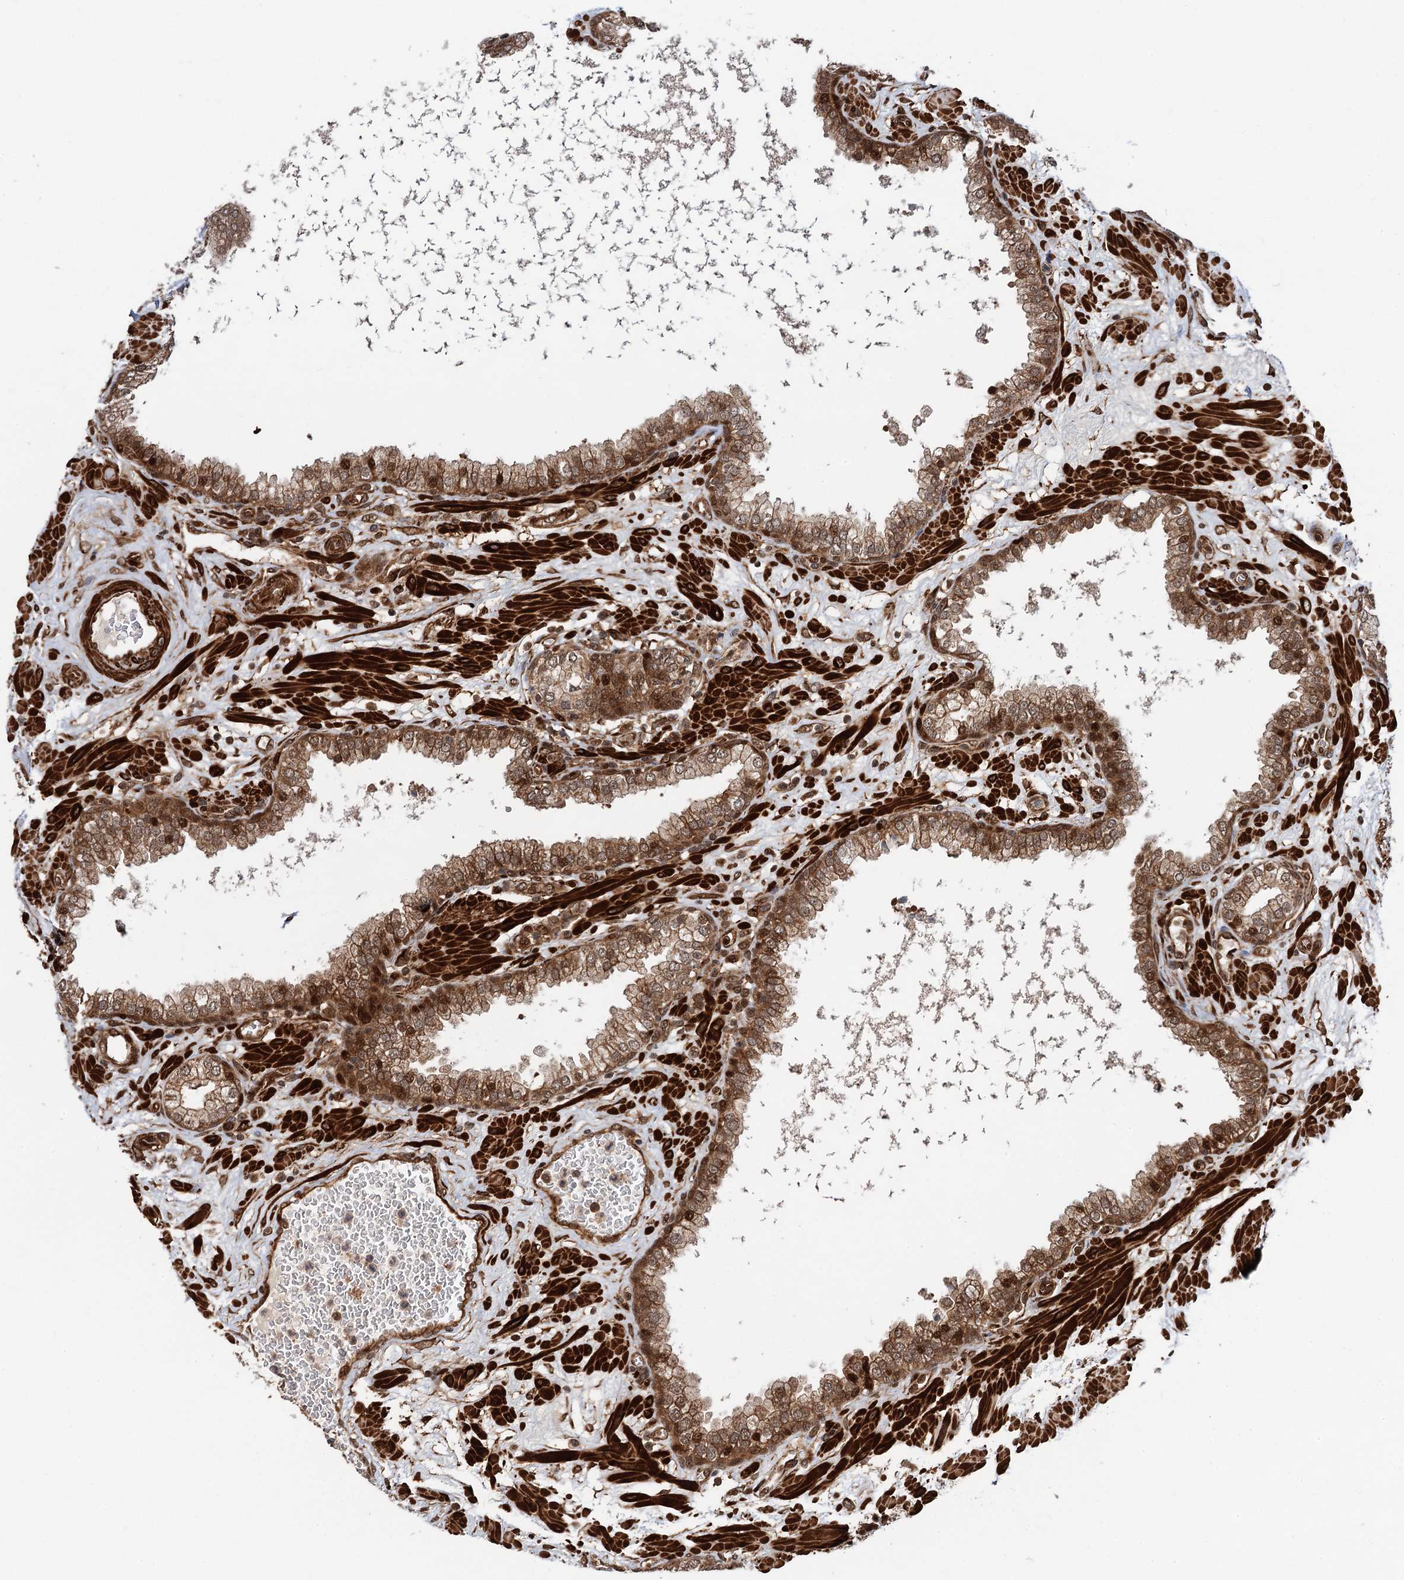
{"staining": {"intensity": "moderate", "quantity": ">75%", "location": "cytoplasmic/membranous,nuclear"}, "tissue": "prostate", "cell_type": "Glandular cells", "image_type": "normal", "snomed": [{"axis": "morphology", "description": "Normal tissue, NOS"}, {"axis": "morphology", "description": "Urothelial carcinoma, Low grade"}, {"axis": "topography", "description": "Urinary bladder"}, {"axis": "topography", "description": "Prostate"}], "caption": "Immunohistochemical staining of benign prostate exhibits >75% levels of moderate cytoplasmic/membranous,nuclear protein staining in about >75% of glandular cells. The staining was performed using DAB to visualize the protein expression in brown, while the nuclei were stained in blue with hematoxylin (Magnification: 20x).", "gene": "SNRNP25", "patient": {"sex": "male", "age": 60}}